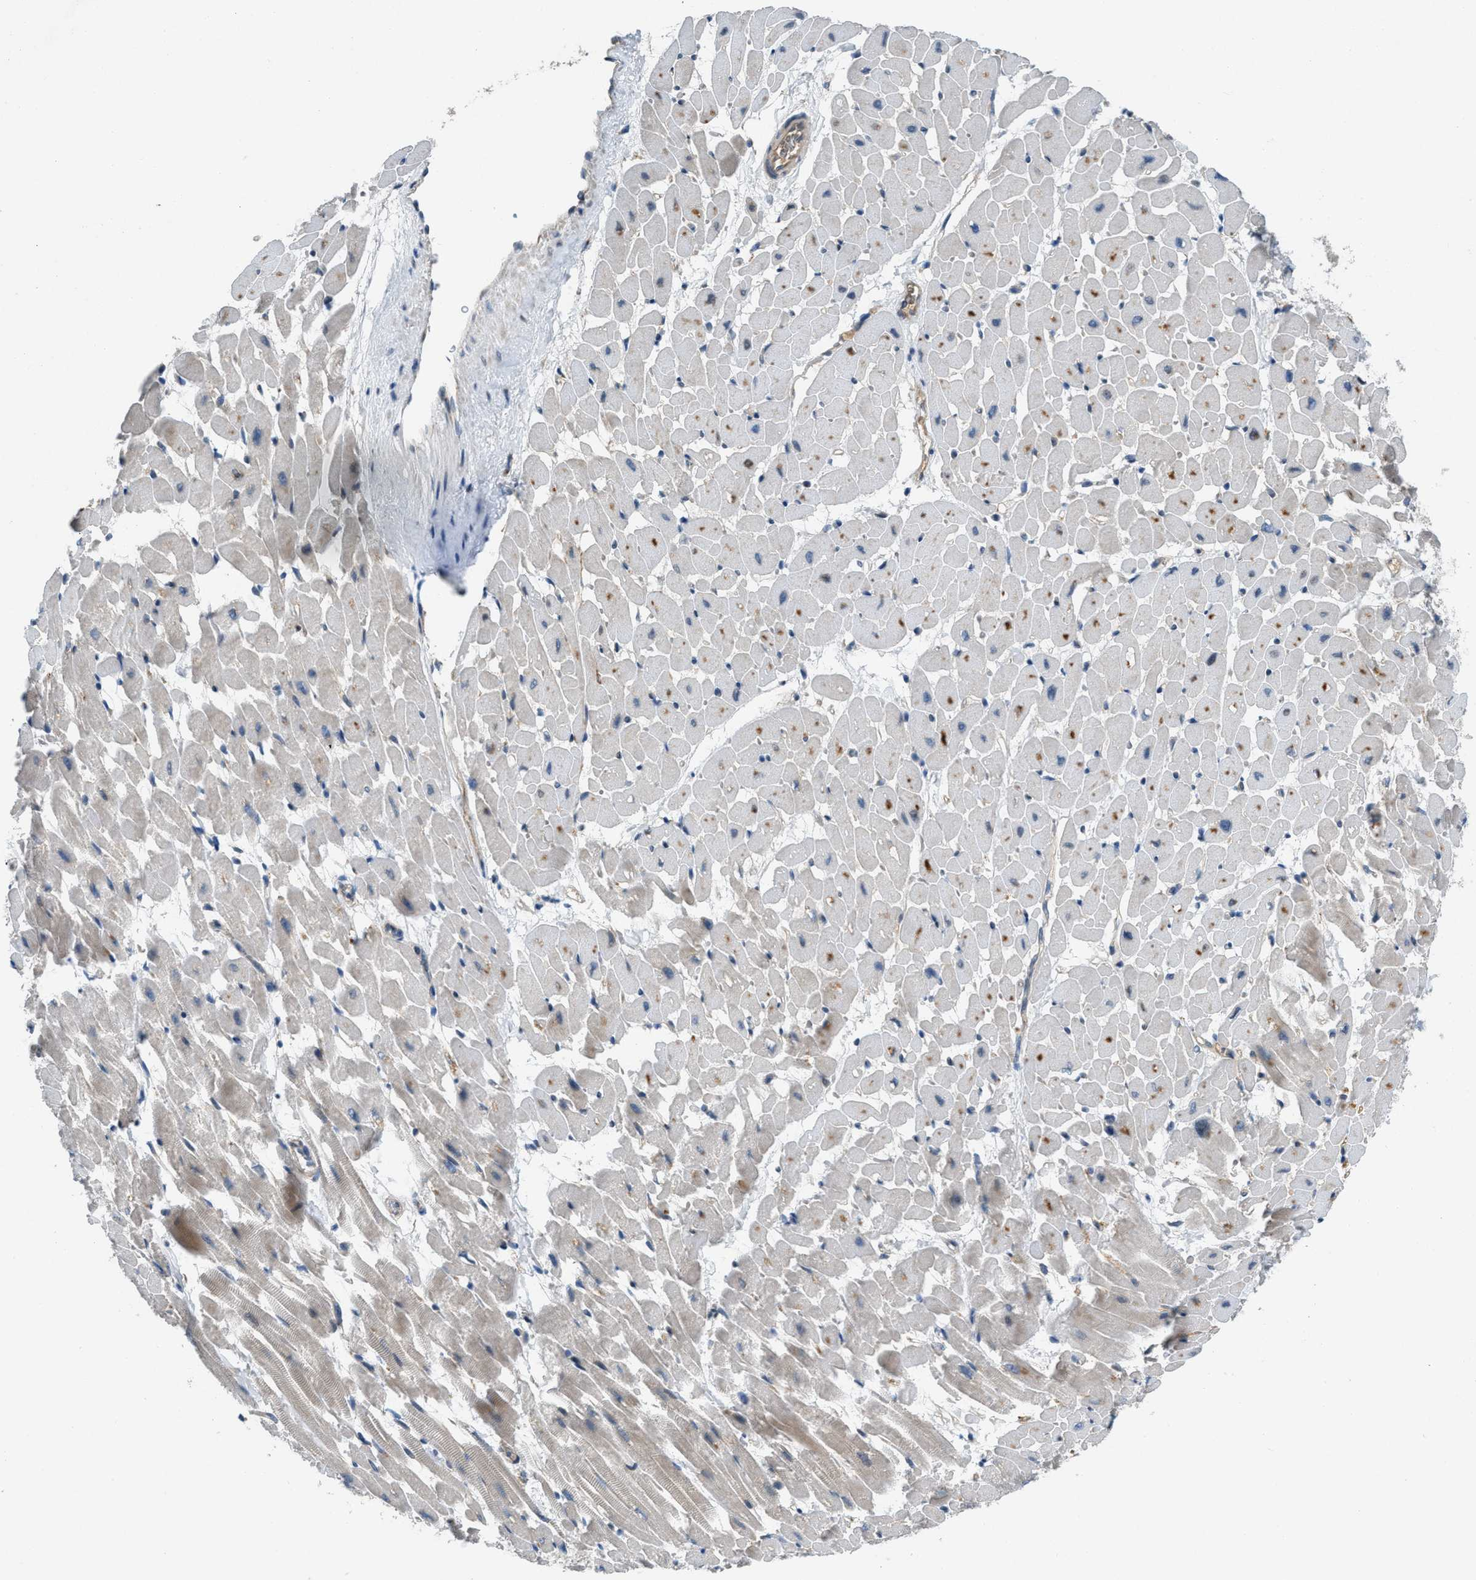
{"staining": {"intensity": "moderate", "quantity": "25%-75%", "location": "cytoplasmic/membranous"}, "tissue": "heart muscle", "cell_type": "Cardiomyocytes", "image_type": "normal", "snomed": [{"axis": "morphology", "description": "Normal tissue, NOS"}, {"axis": "topography", "description": "Heart"}], "caption": "Protein expression analysis of unremarkable human heart muscle reveals moderate cytoplasmic/membranous positivity in about 25%-75% of cardiomyocytes.", "gene": "GGCX", "patient": {"sex": "male", "age": 45}}